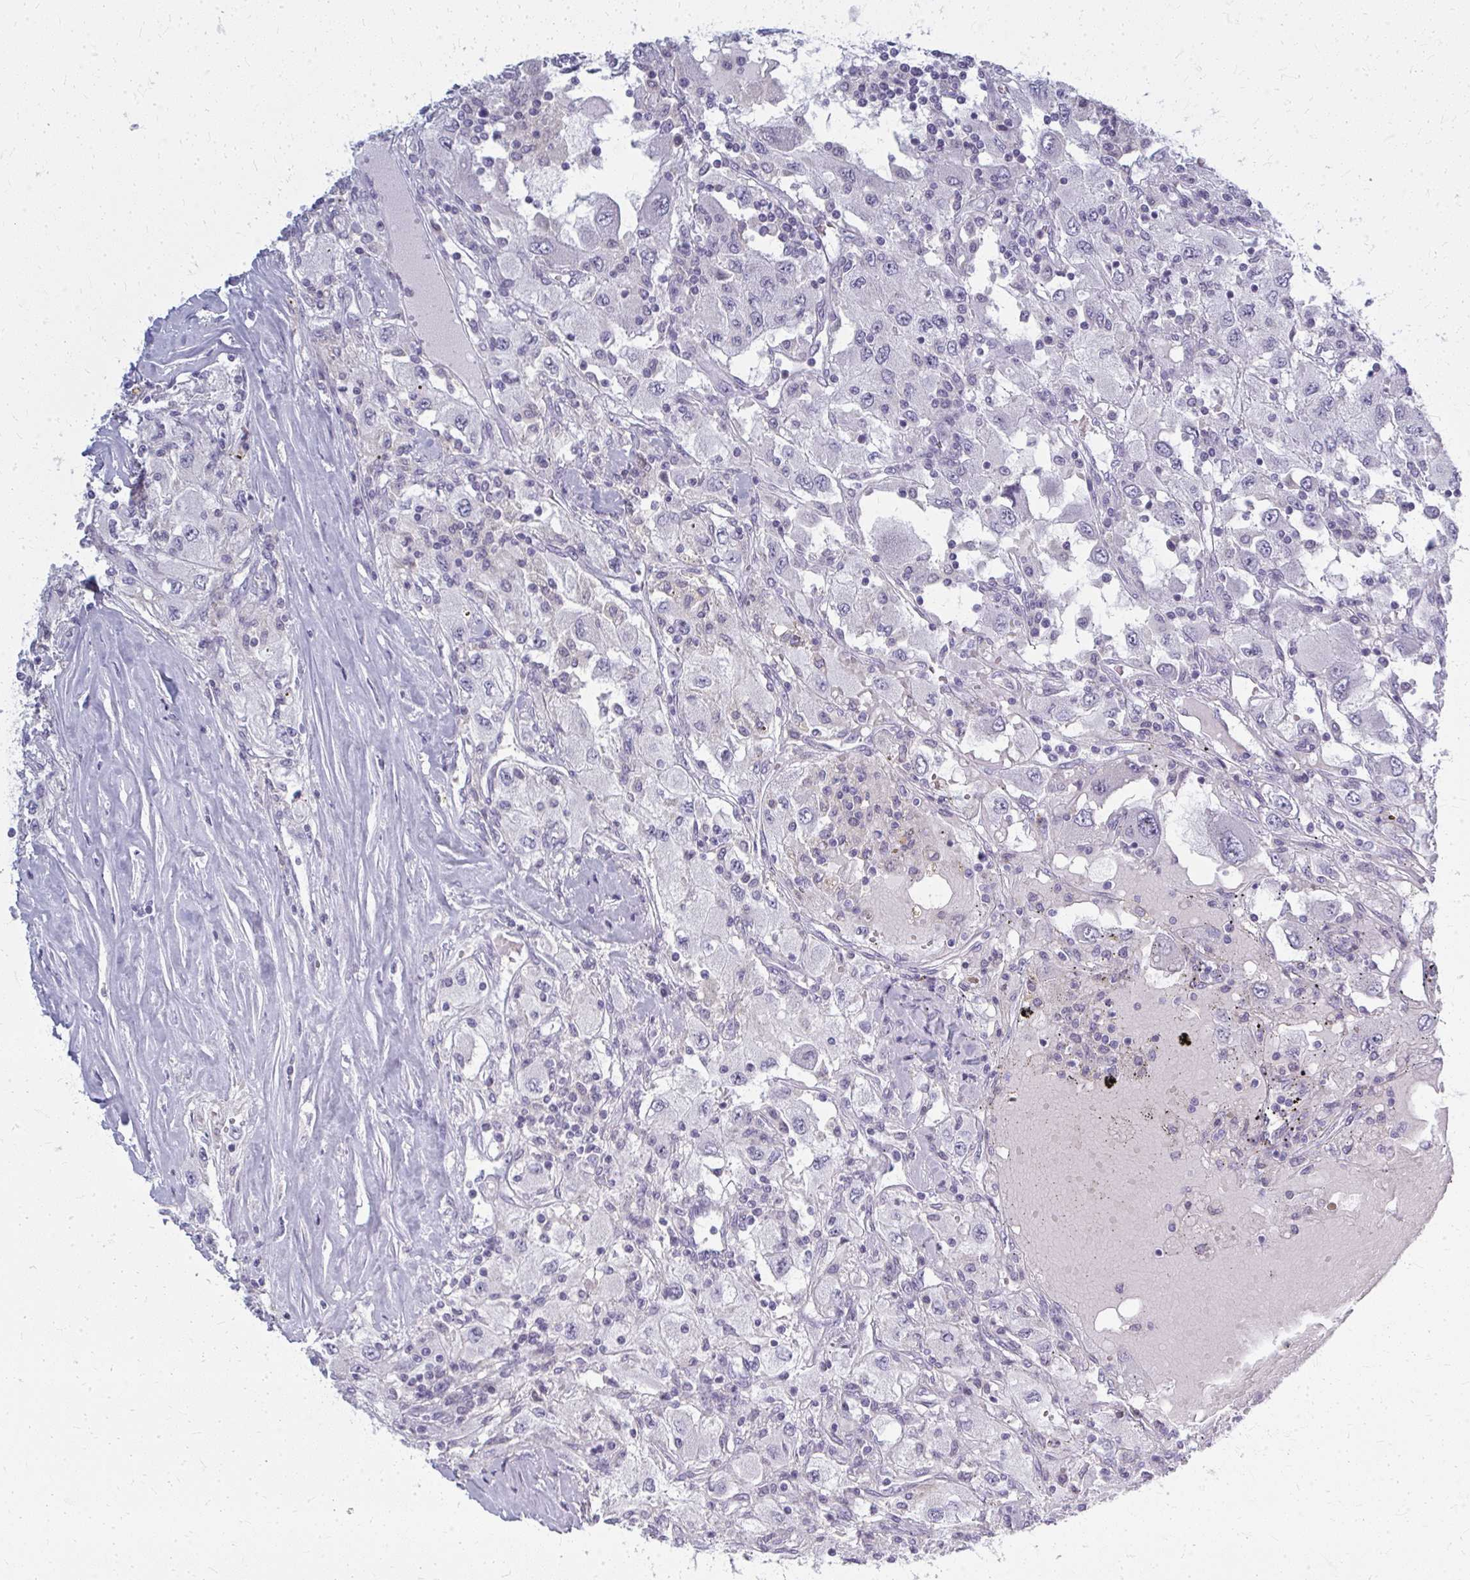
{"staining": {"intensity": "negative", "quantity": "none", "location": "none"}, "tissue": "renal cancer", "cell_type": "Tumor cells", "image_type": "cancer", "snomed": [{"axis": "morphology", "description": "Adenocarcinoma, NOS"}, {"axis": "topography", "description": "Kidney"}], "caption": "This is a histopathology image of immunohistochemistry (IHC) staining of renal cancer, which shows no positivity in tumor cells.", "gene": "CASQ2", "patient": {"sex": "female", "age": 67}}